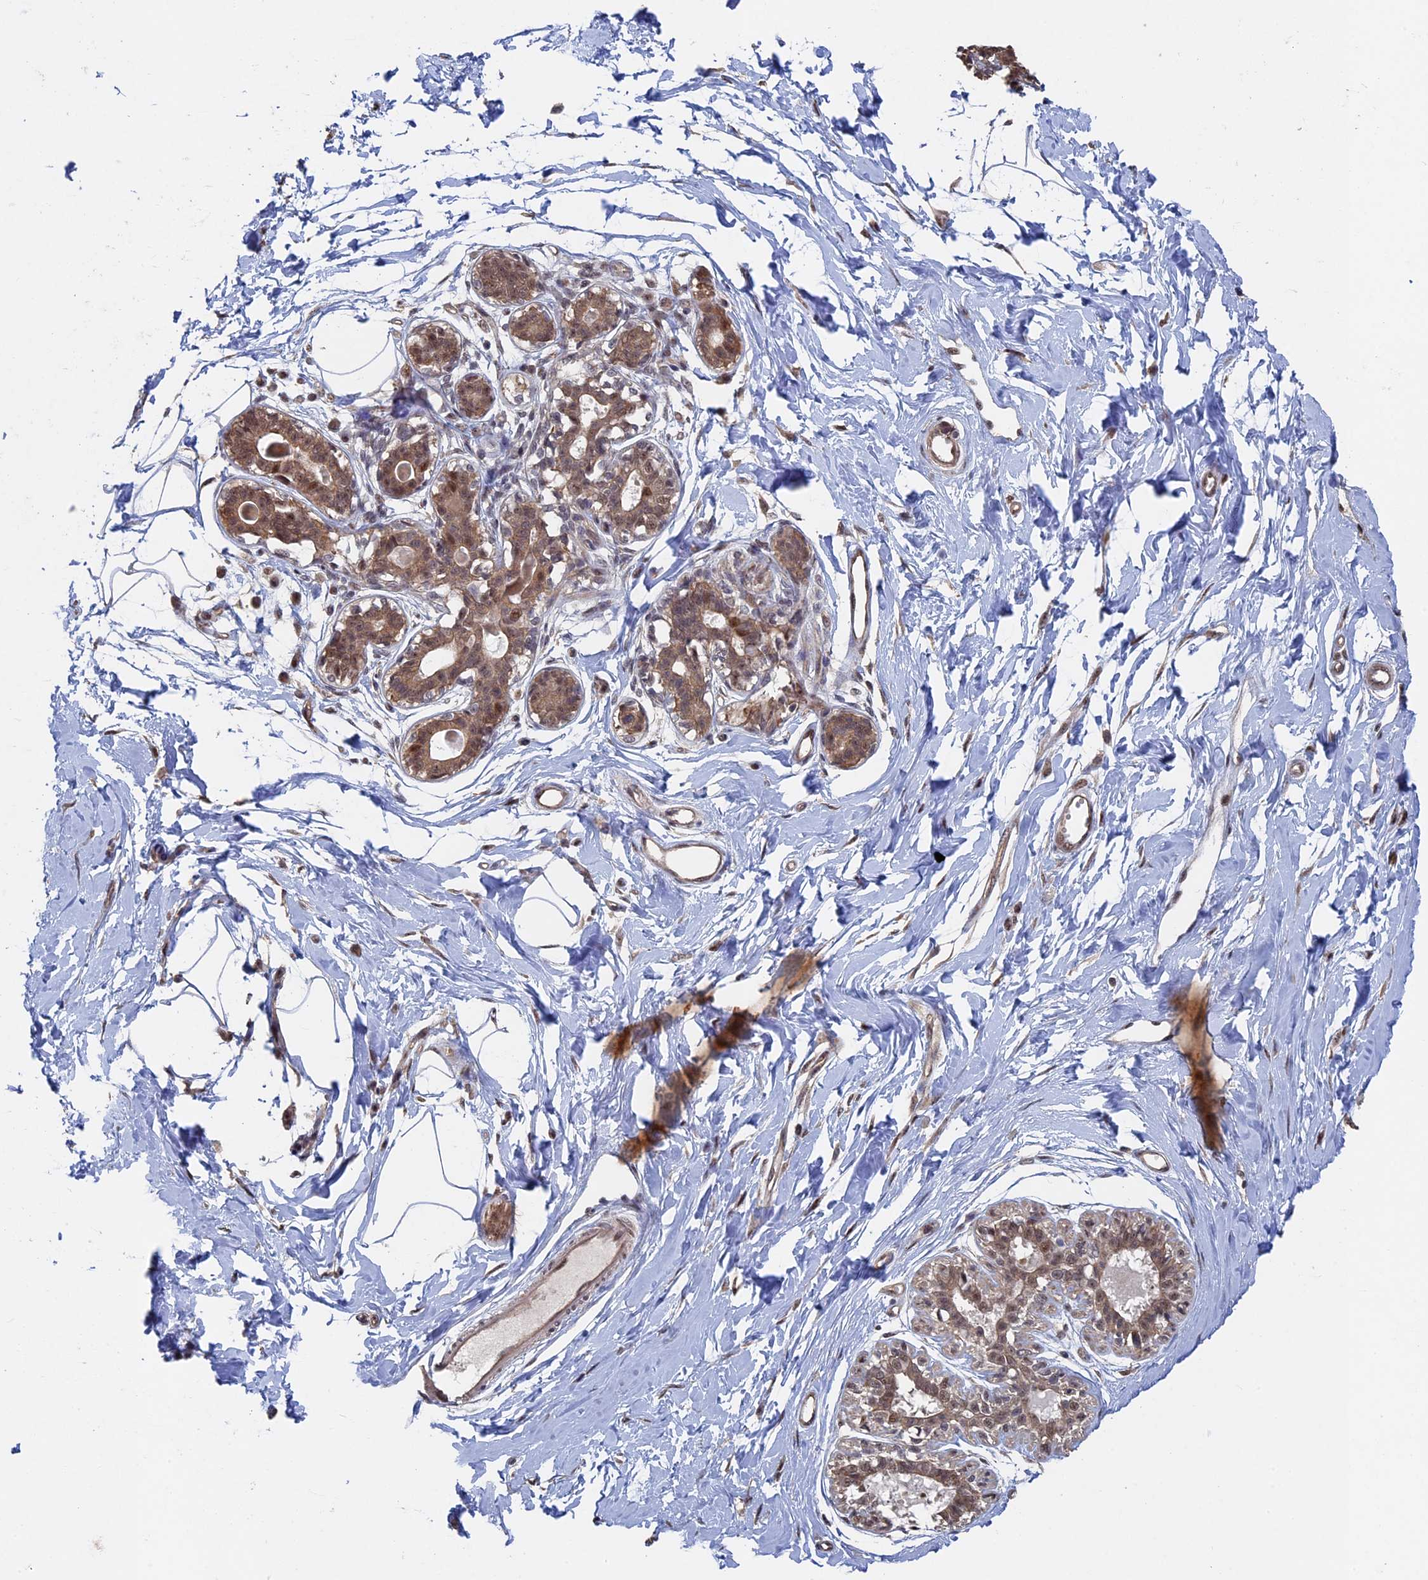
{"staining": {"intensity": "negative", "quantity": "none", "location": "none"}, "tissue": "breast", "cell_type": "Adipocytes", "image_type": "normal", "snomed": [{"axis": "morphology", "description": "Normal tissue, NOS"}, {"axis": "topography", "description": "Breast"}], "caption": "Immunohistochemical staining of unremarkable human breast reveals no significant staining in adipocytes. (DAB IHC visualized using brightfield microscopy, high magnification).", "gene": "KIAA1328", "patient": {"sex": "female", "age": 45}}